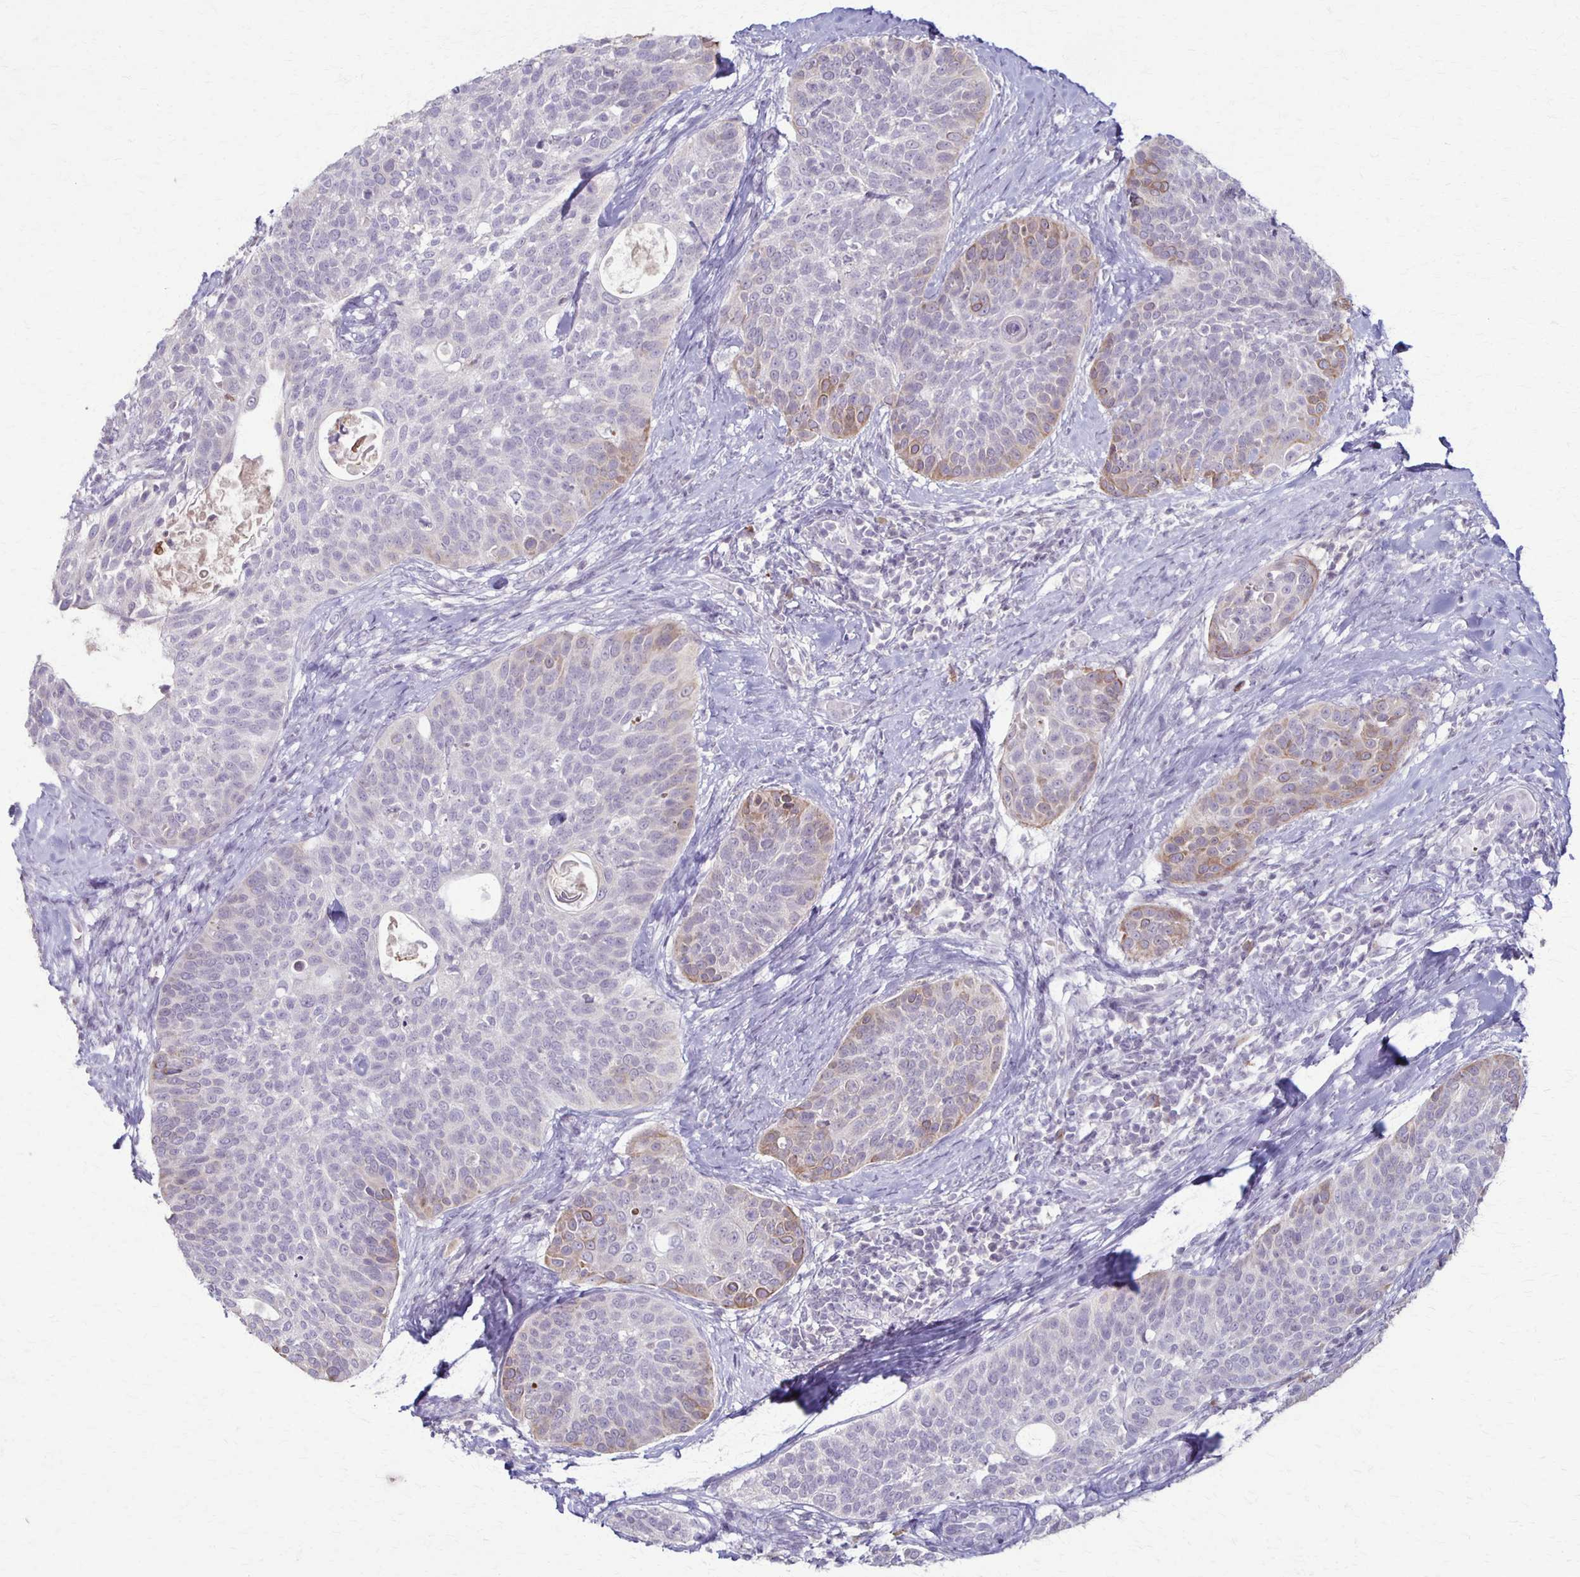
{"staining": {"intensity": "weak", "quantity": "<25%", "location": "cytoplasmic/membranous"}, "tissue": "cervical cancer", "cell_type": "Tumor cells", "image_type": "cancer", "snomed": [{"axis": "morphology", "description": "Squamous cell carcinoma, NOS"}, {"axis": "topography", "description": "Cervix"}], "caption": "This is a photomicrograph of immunohistochemistry staining of squamous cell carcinoma (cervical), which shows no staining in tumor cells.", "gene": "SLC35E2B", "patient": {"sex": "female", "age": 69}}